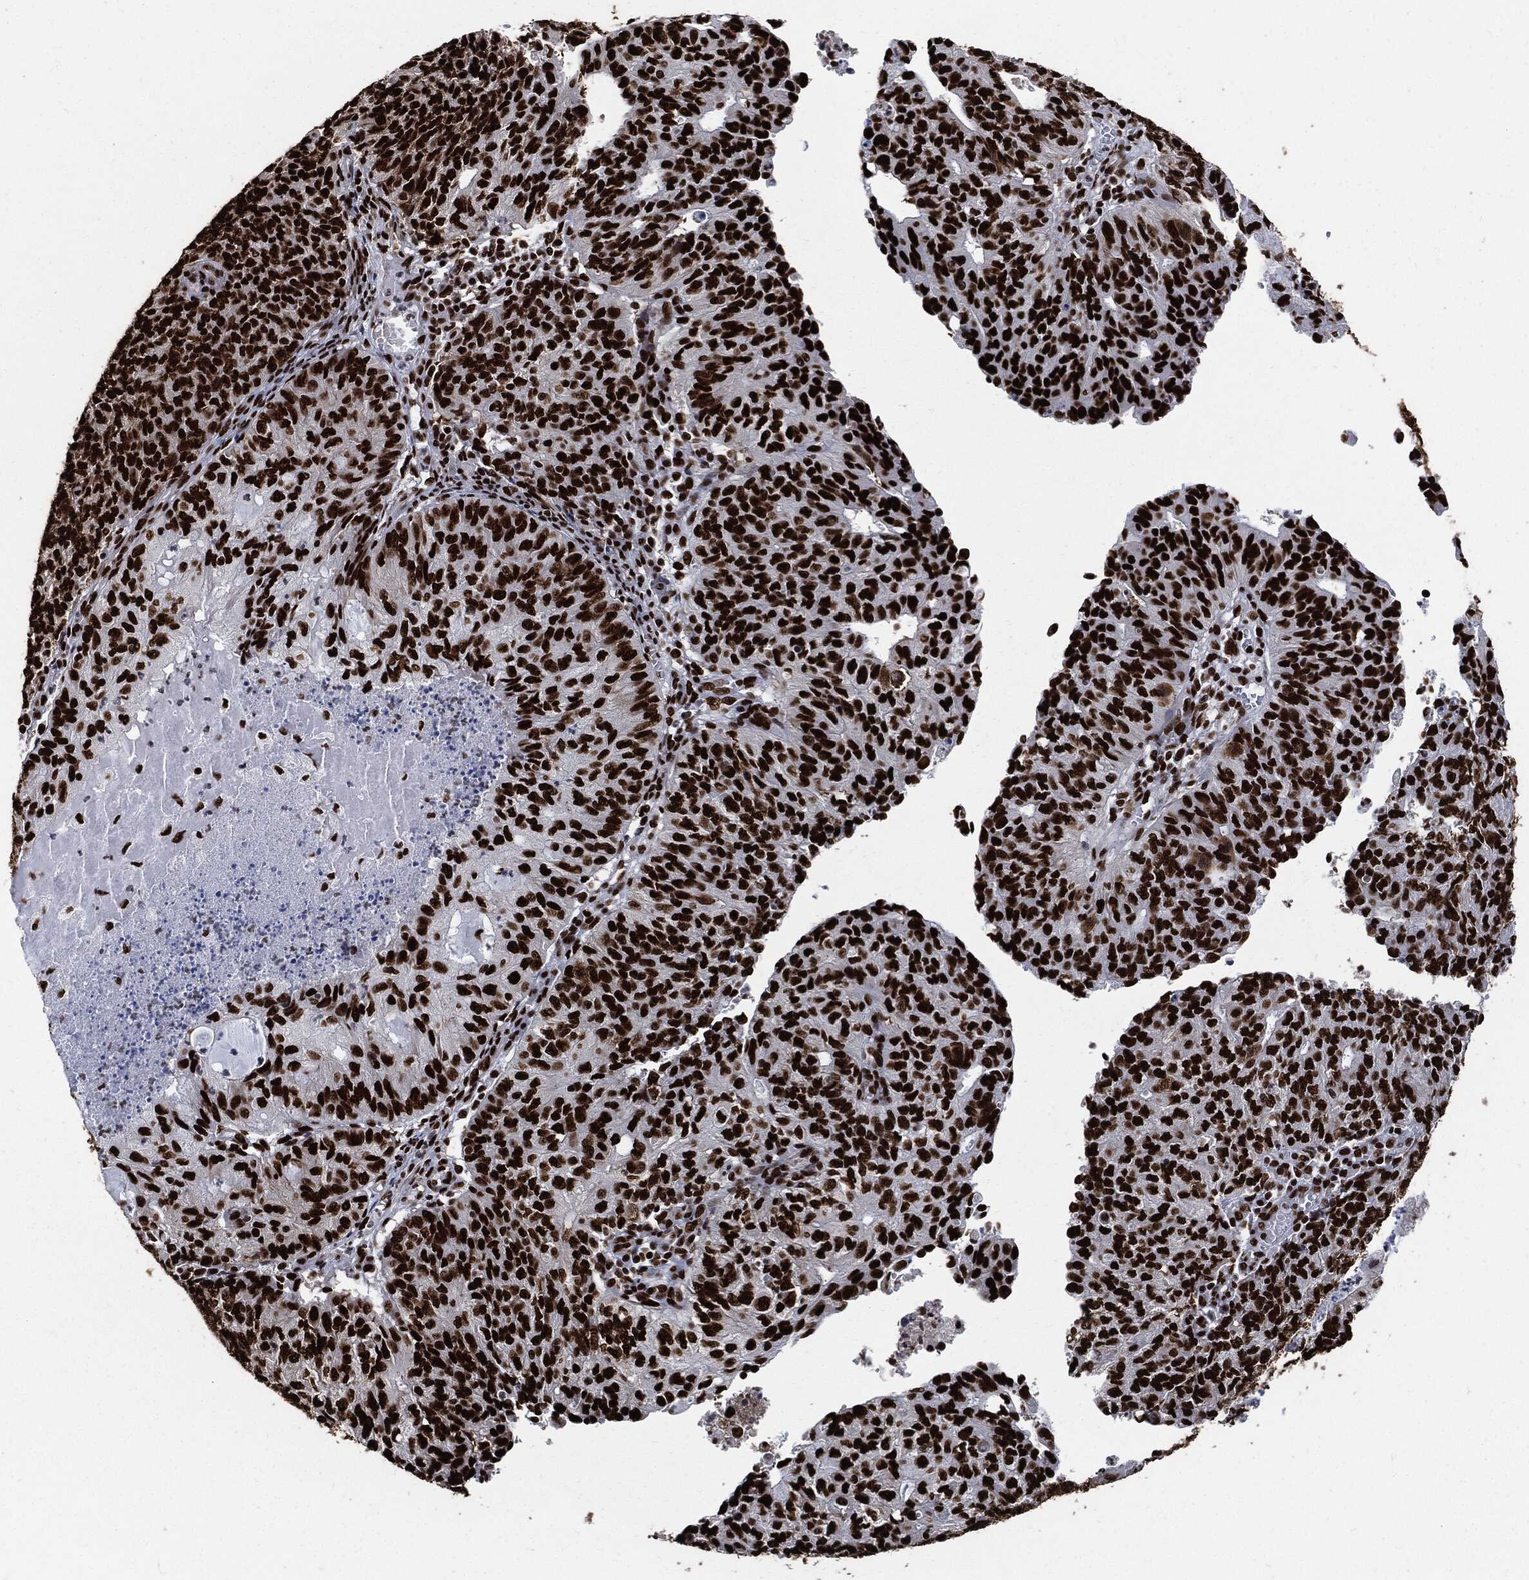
{"staining": {"intensity": "strong", "quantity": ">75%", "location": "nuclear"}, "tissue": "endometrial cancer", "cell_type": "Tumor cells", "image_type": "cancer", "snomed": [{"axis": "morphology", "description": "Adenocarcinoma, NOS"}, {"axis": "topography", "description": "Endometrium"}], "caption": "This is an image of IHC staining of endometrial adenocarcinoma, which shows strong staining in the nuclear of tumor cells.", "gene": "RECQL", "patient": {"sex": "female", "age": 82}}